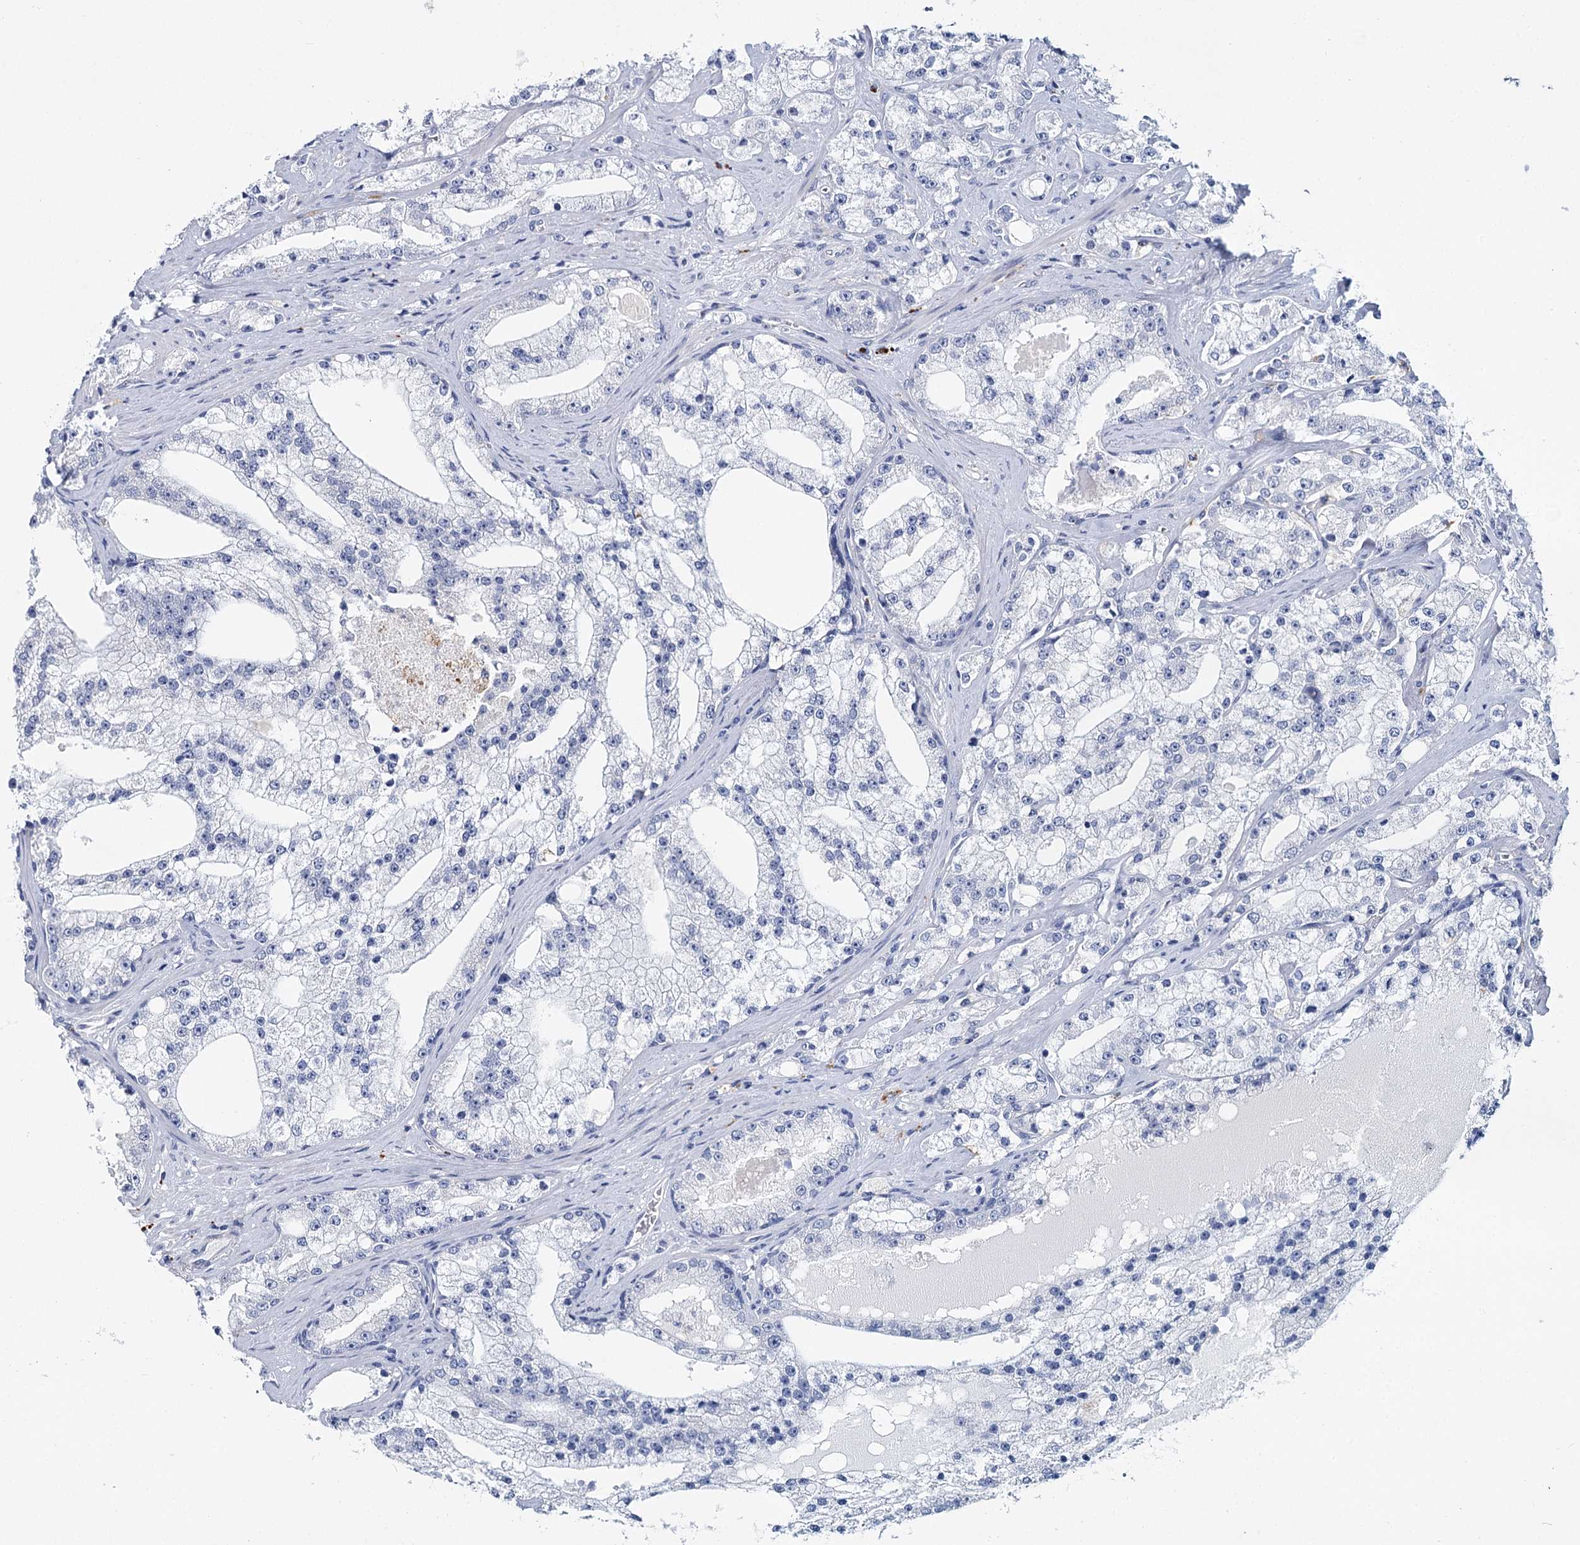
{"staining": {"intensity": "negative", "quantity": "none", "location": "none"}, "tissue": "prostate cancer", "cell_type": "Tumor cells", "image_type": "cancer", "snomed": [{"axis": "morphology", "description": "Adenocarcinoma, High grade"}, {"axis": "topography", "description": "Prostate"}], "caption": "A high-resolution micrograph shows IHC staining of prostate cancer (high-grade adenocarcinoma), which reveals no significant expression in tumor cells.", "gene": "METTL7B", "patient": {"sex": "male", "age": 64}}